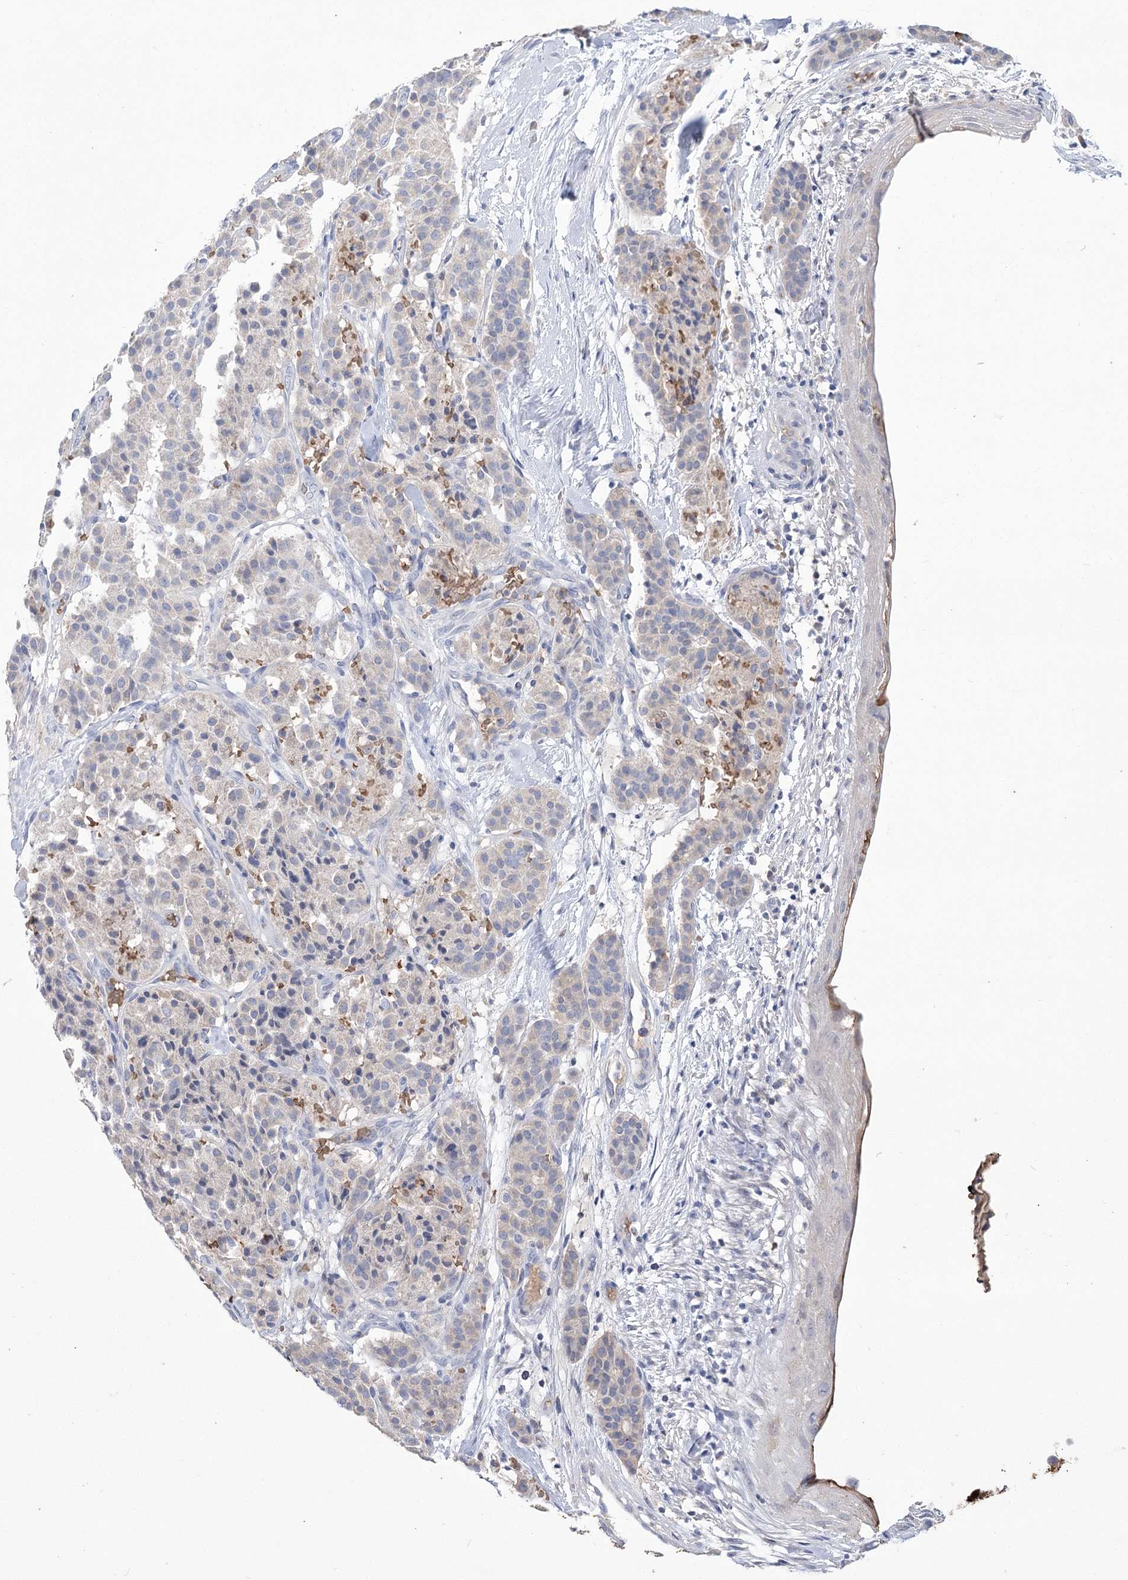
{"staining": {"intensity": "negative", "quantity": "none", "location": "none"}, "tissue": "carcinoid", "cell_type": "Tumor cells", "image_type": "cancer", "snomed": [{"axis": "morphology", "description": "Carcinoid, malignant, NOS"}, {"axis": "topography", "description": "Lung"}], "caption": "Immunohistochemistry (IHC) photomicrograph of neoplastic tissue: carcinoid stained with DAB demonstrates no significant protein positivity in tumor cells.", "gene": "HBA1", "patient": {"sex": "male", "age": 30}}